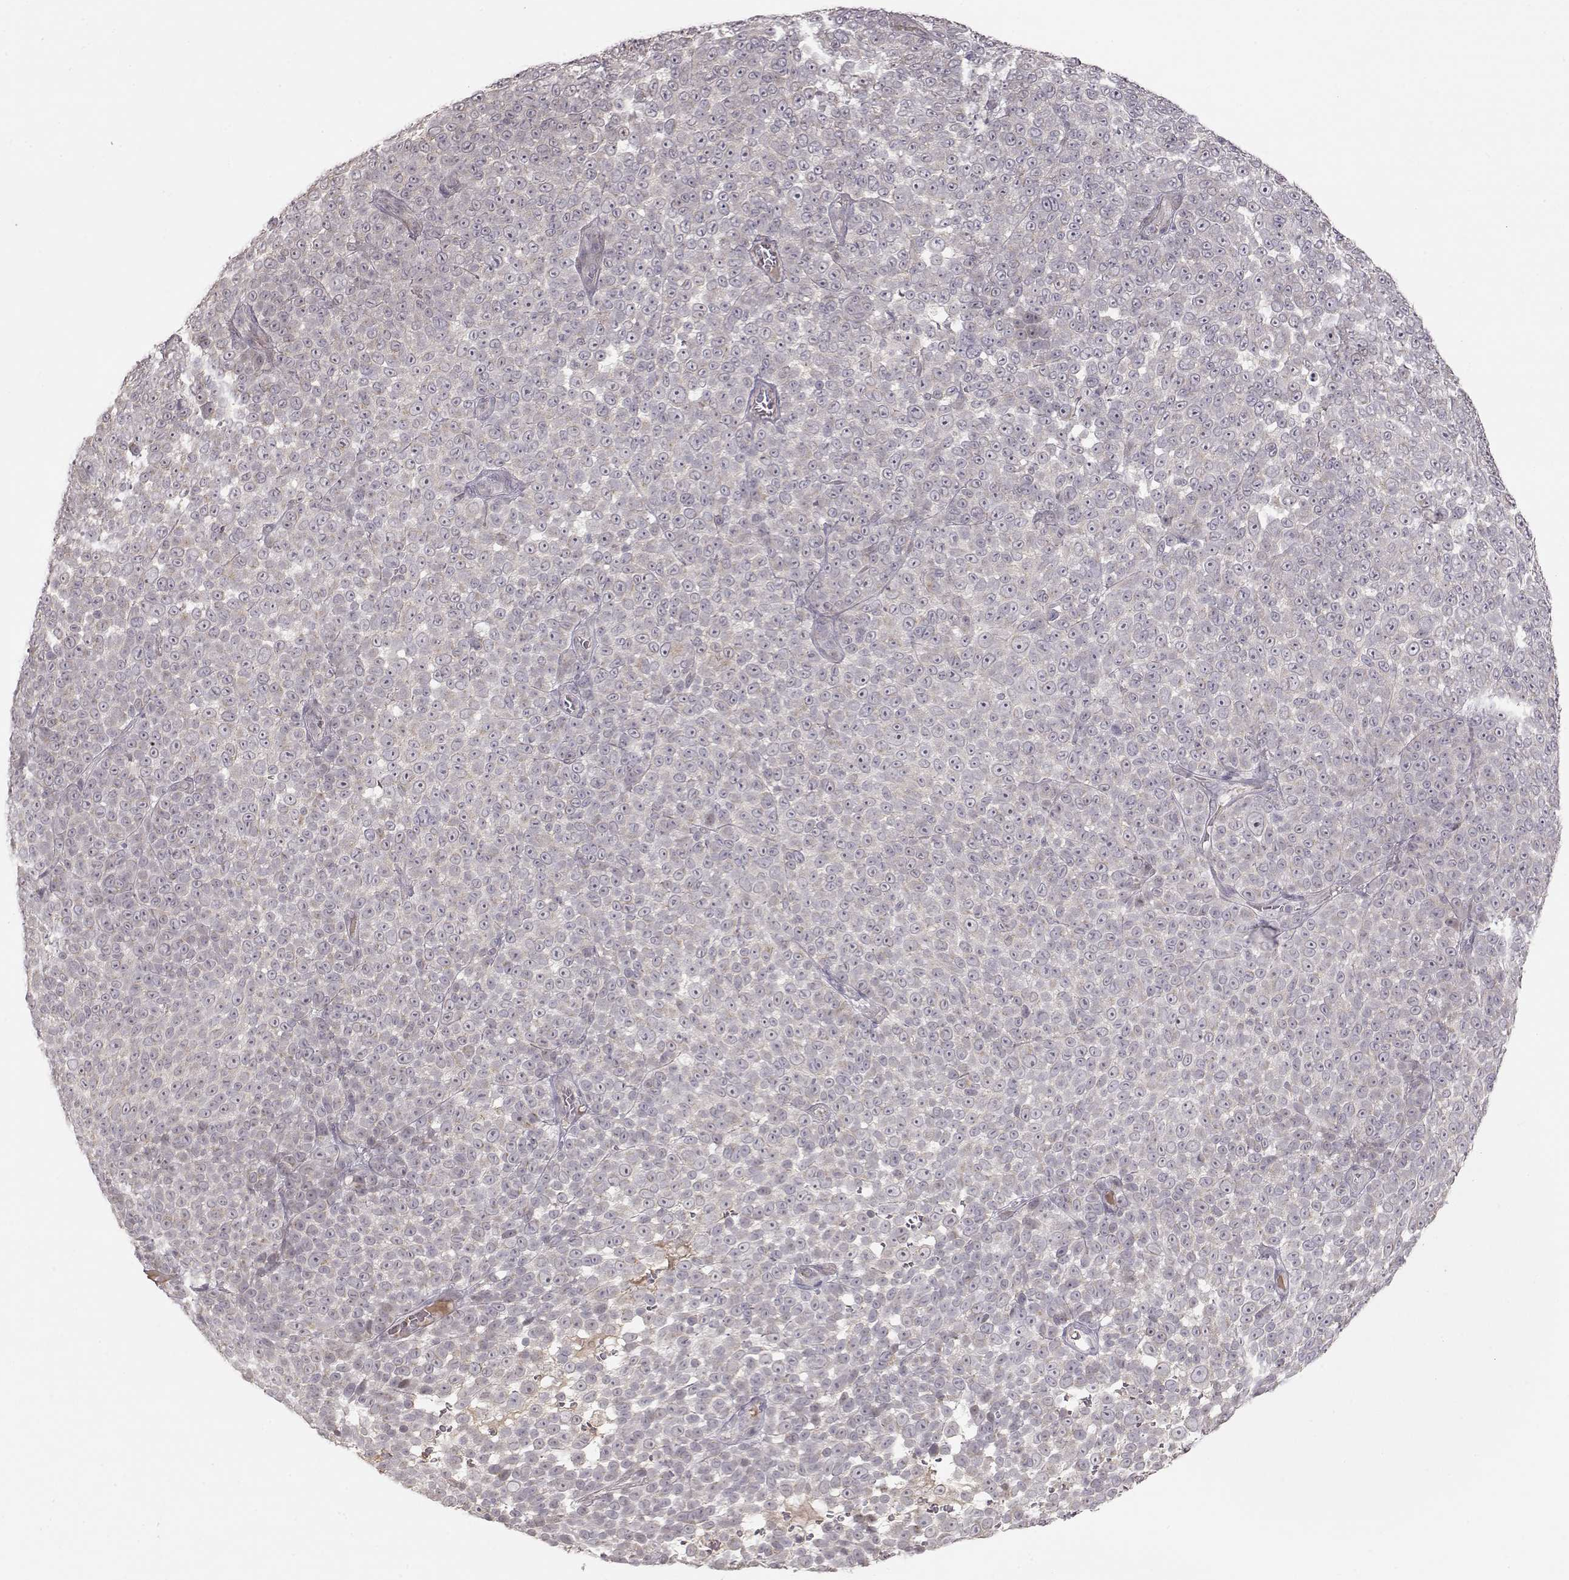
{"staining": {"intensity": "negative", "quantity": "<25%", "location": "cytoplasmic/membranous"}, "tissue": "melanoma", "cell_type": "Tumor cells", "image_type": "cancer", "snomed": [{"axis": "morphology", "description": "Malignant melanoma, NOS"}, {"axis": "topography", "description": "Skin"}], "caption": "Immunohistochemical staining of malignant melanoma reveals no significant staining in tumor cells.", "gene": "PNMT", "patient": {"sex": "female", "age": 95}}